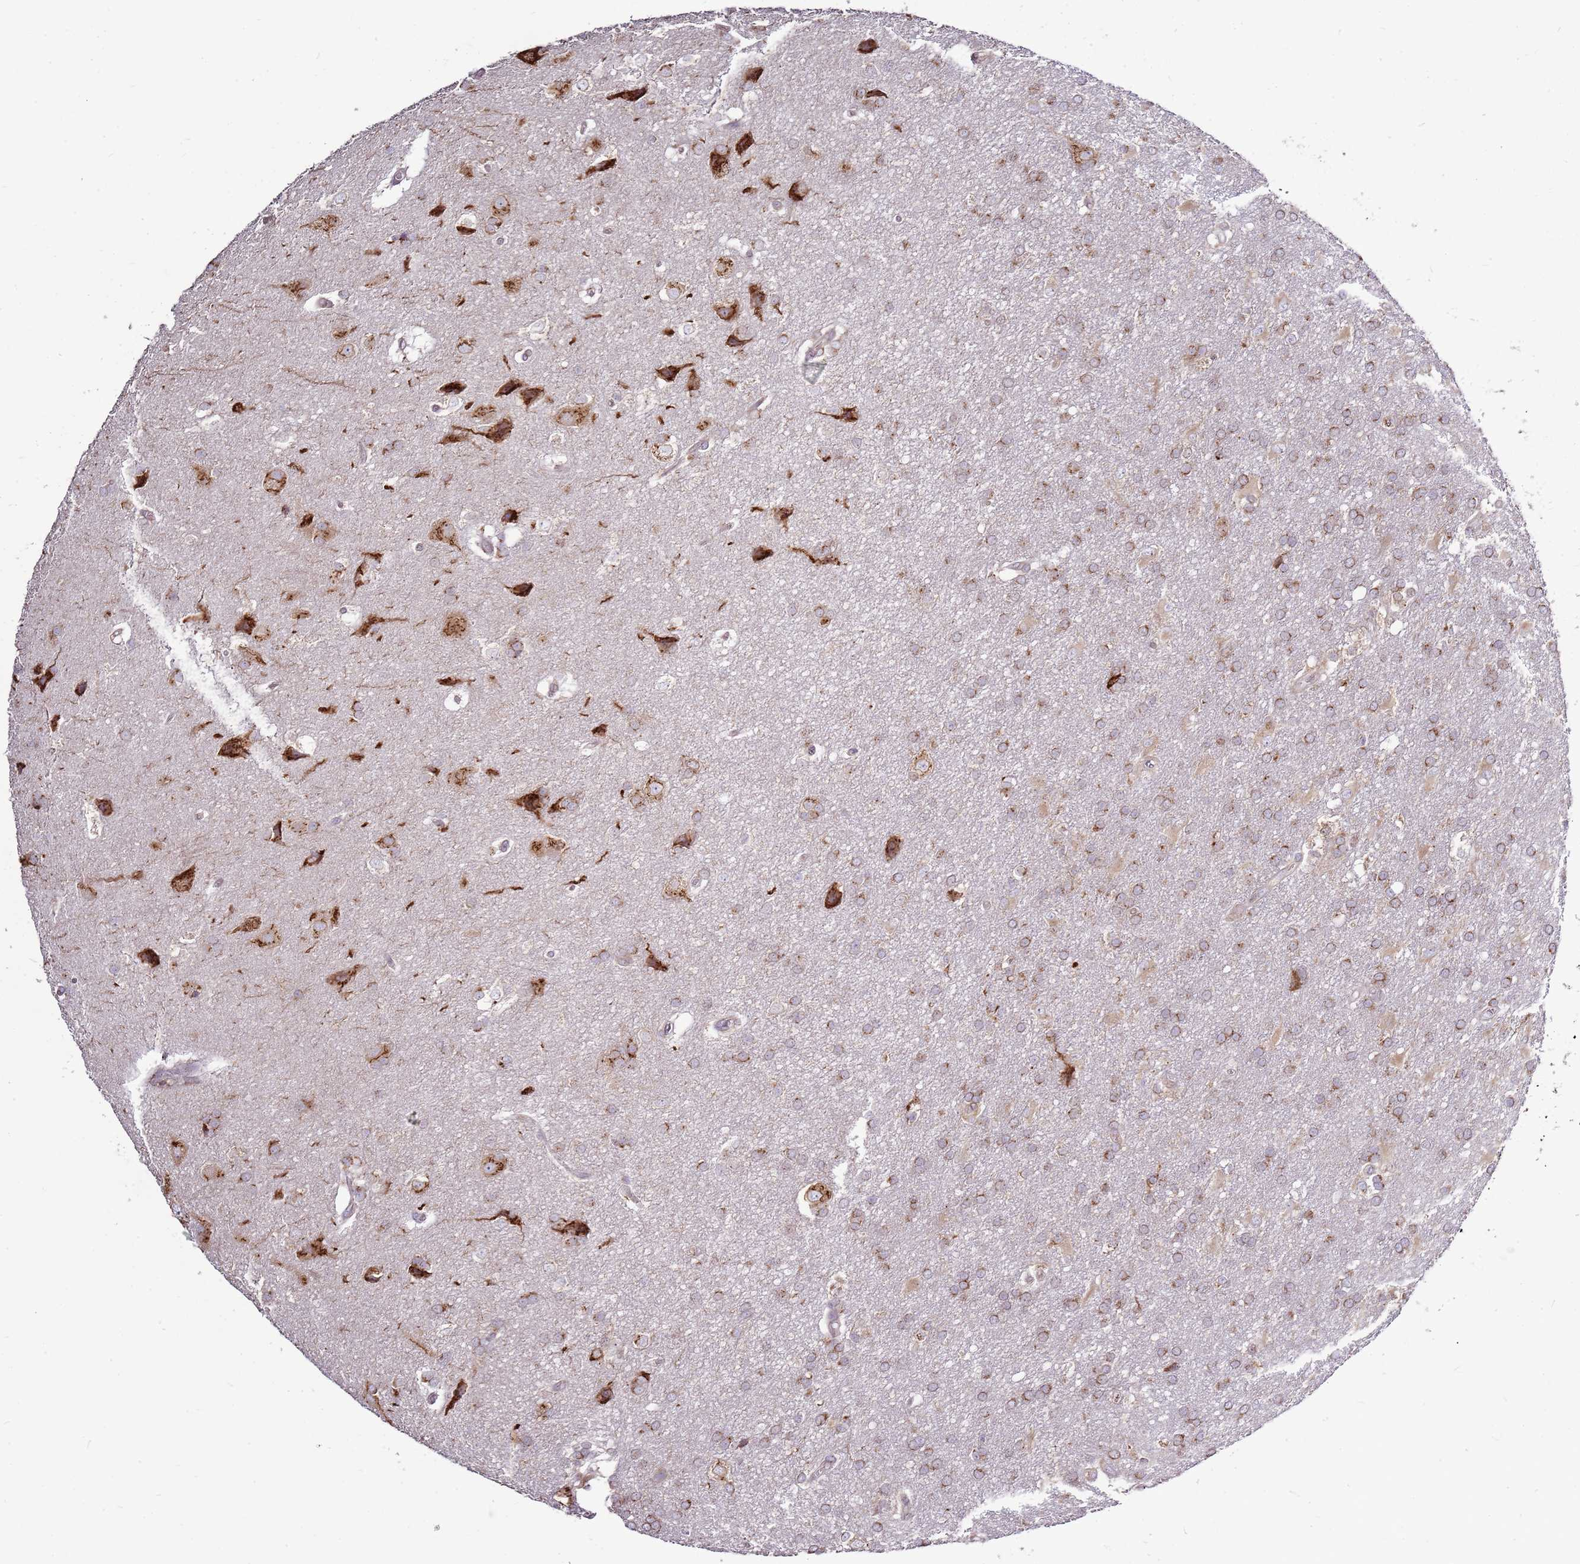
{"staining": {"intensity": "moderate", "quantity": ">75%", "location": "cytoplasmic/membranous"}, "tissue": "glioma", "cell_type": "Tumor cells", "image_type": "cancer", "snomed": [{"axis": "morphology", "description": "Glioma, malignant, Low grade"}, {"axis": "topography", "description": "Brain"}], "caption": "Protein expression analysis of malignant glioma (low-grade) exhibits moderate cytoplasmic/membranous positivity in approximately >75% of tumor cells. Nuclei are stained in blue.", "gene": "TMED10", "patient": {"sex": "male", "age": 66}}